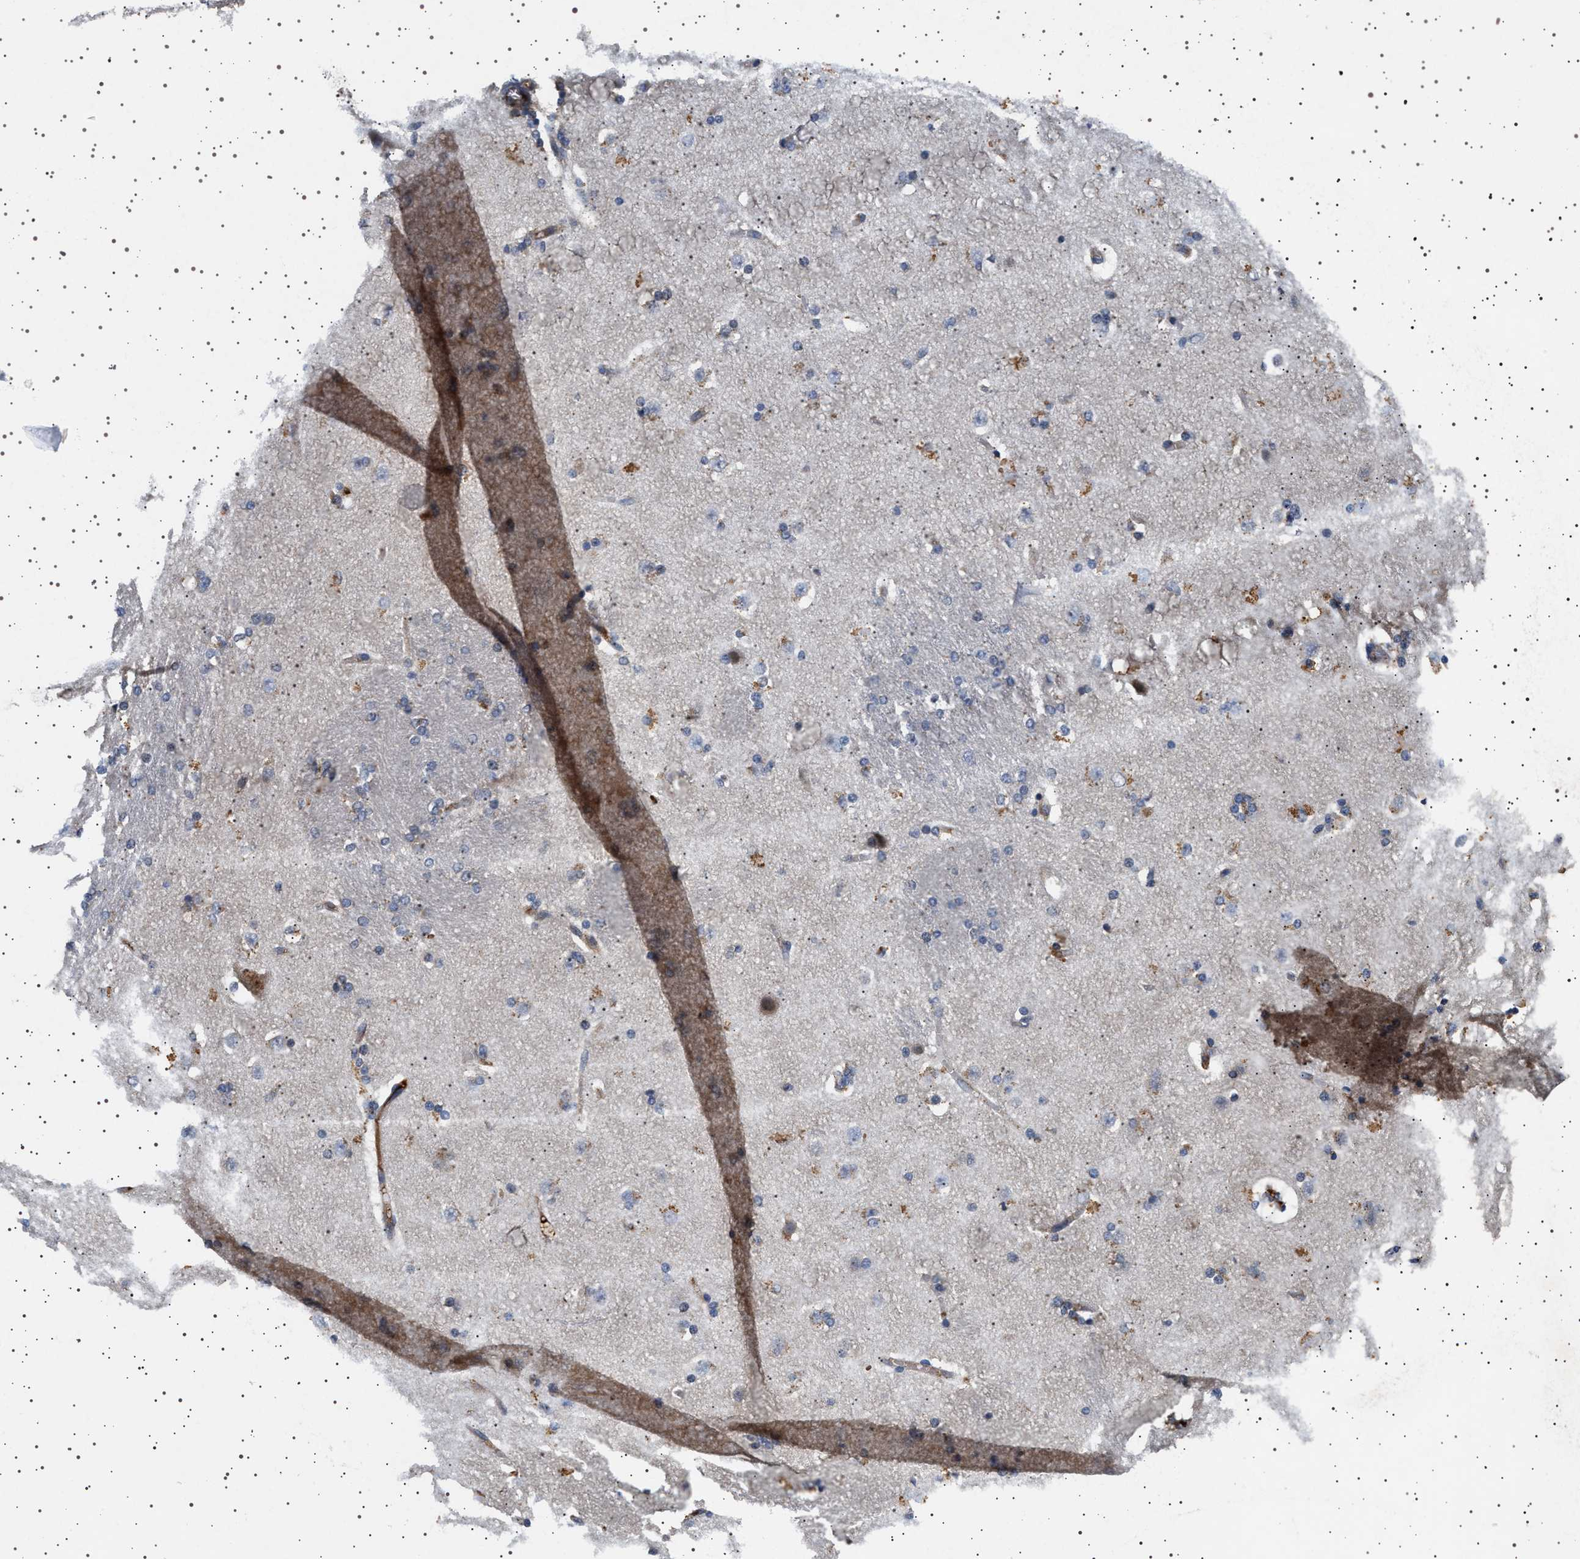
{"staining": {"intensity": "weak", "quantity": "<25%", "location": "cytoplasmic/membranous"}, "tissue": "caudate", "cell_type": "Glial cells", "image_type": "normal", "snomed": [{"axis": "morphology", "description": "Normal tissue, NOS"}, {"axis": "topography", "description": "Lateral ventricle wall"}], "caption": "Immunohistochemistry micrograph of unremarkable caudate: human caudate stained with DAB displays no significant protein staining in glial cells. (DAB immunohistochemistry visualized using brightfield microscopy, high magnification).", "gene": "FICD", "patient": {"sex": "female", "age": 19}}